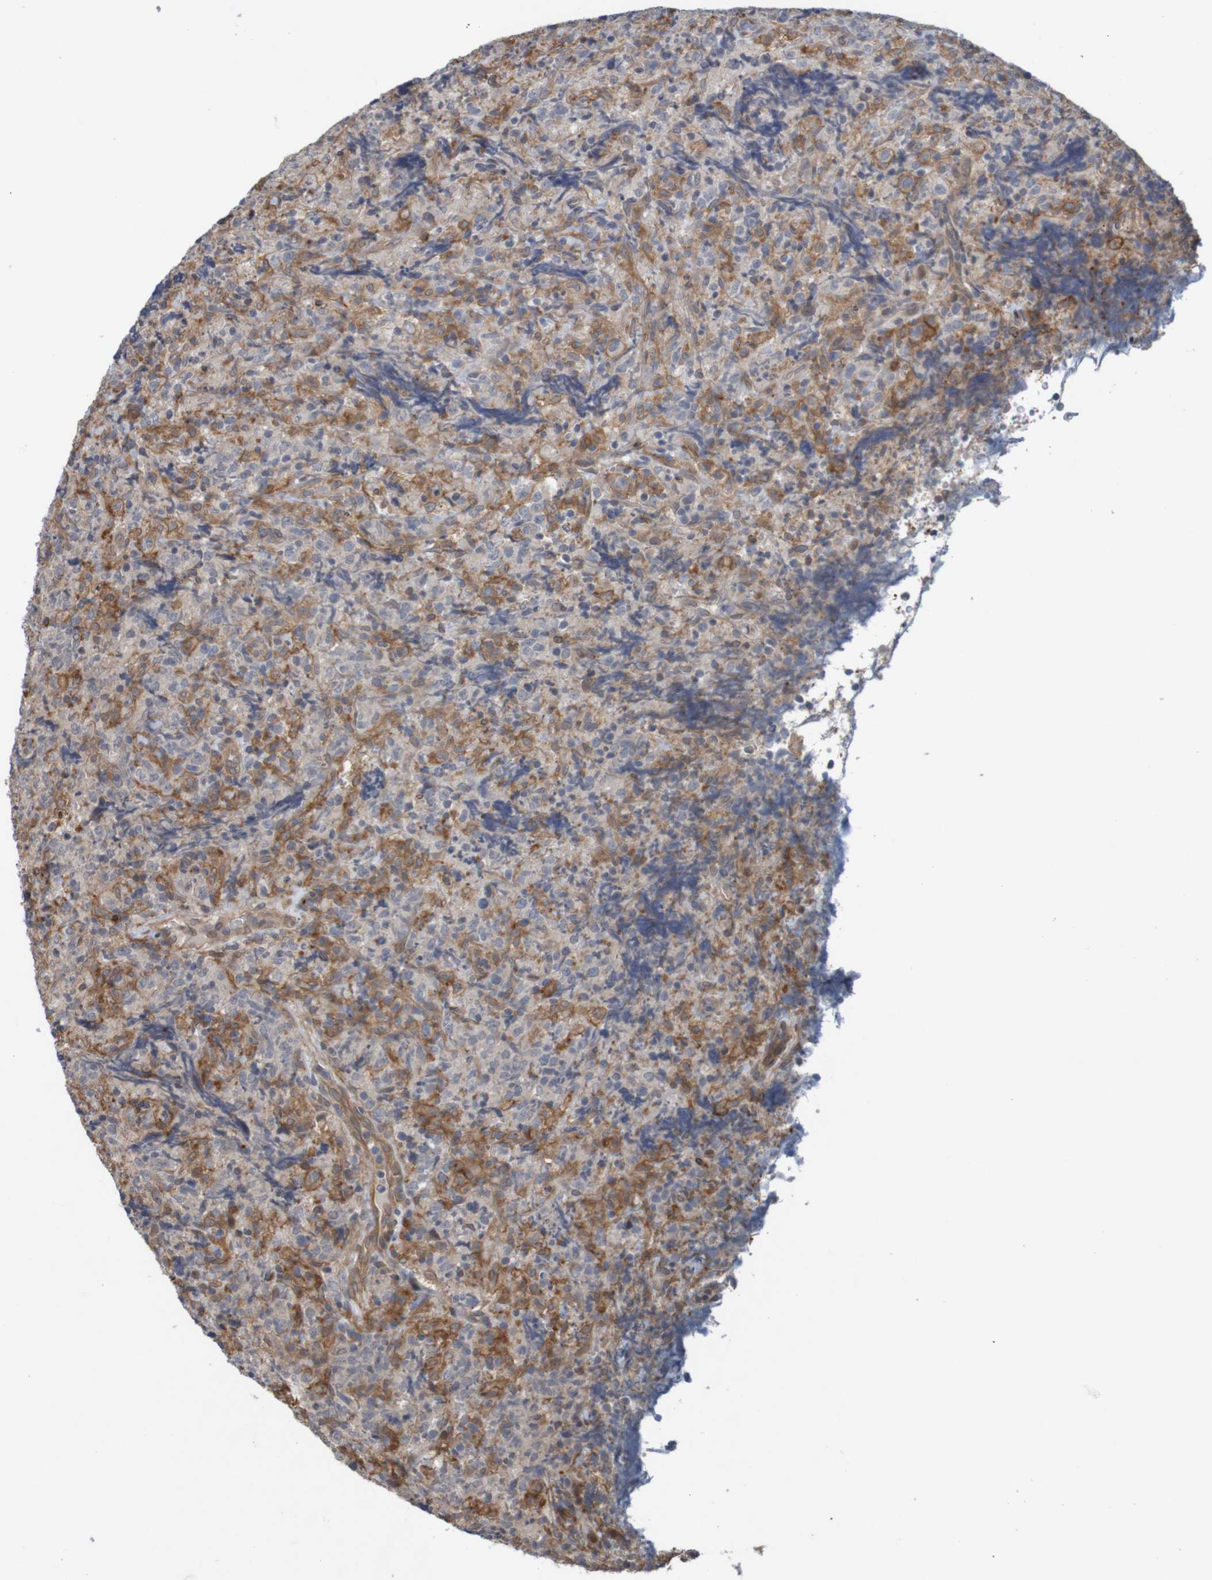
{"staining": {"intensity": "moderate", "quantity": "25%-75%", "location": "cytoplasmic/membranous"}, "tissue": "lymphoma", "cell_type": "Tumor cells", "image_type": "cancer", "snomed": [{"axis": "morphology", "description": "Malignant lymphoma, non-Hodgkin's type, High grade"}, {"axis": "topography", "description": "Tonsil"}], "caption": "Immunohistochemical staining of malignant lymphoma, non-Hodgkin's type (high-grade) demonstrates medium levels of moderate cytoplasmic/membranous protein staining in approximately 25%-75% of tumor cells. The staining was performed using DAB (3,3'-diaminobenzidine) to visualize the protein expression in brown, while the nuclei were stained in blue with hematoxylin (Magnification: 20x).", "gene": "ARHGEF11", "patient": {"sex": "female", "age": 36}}